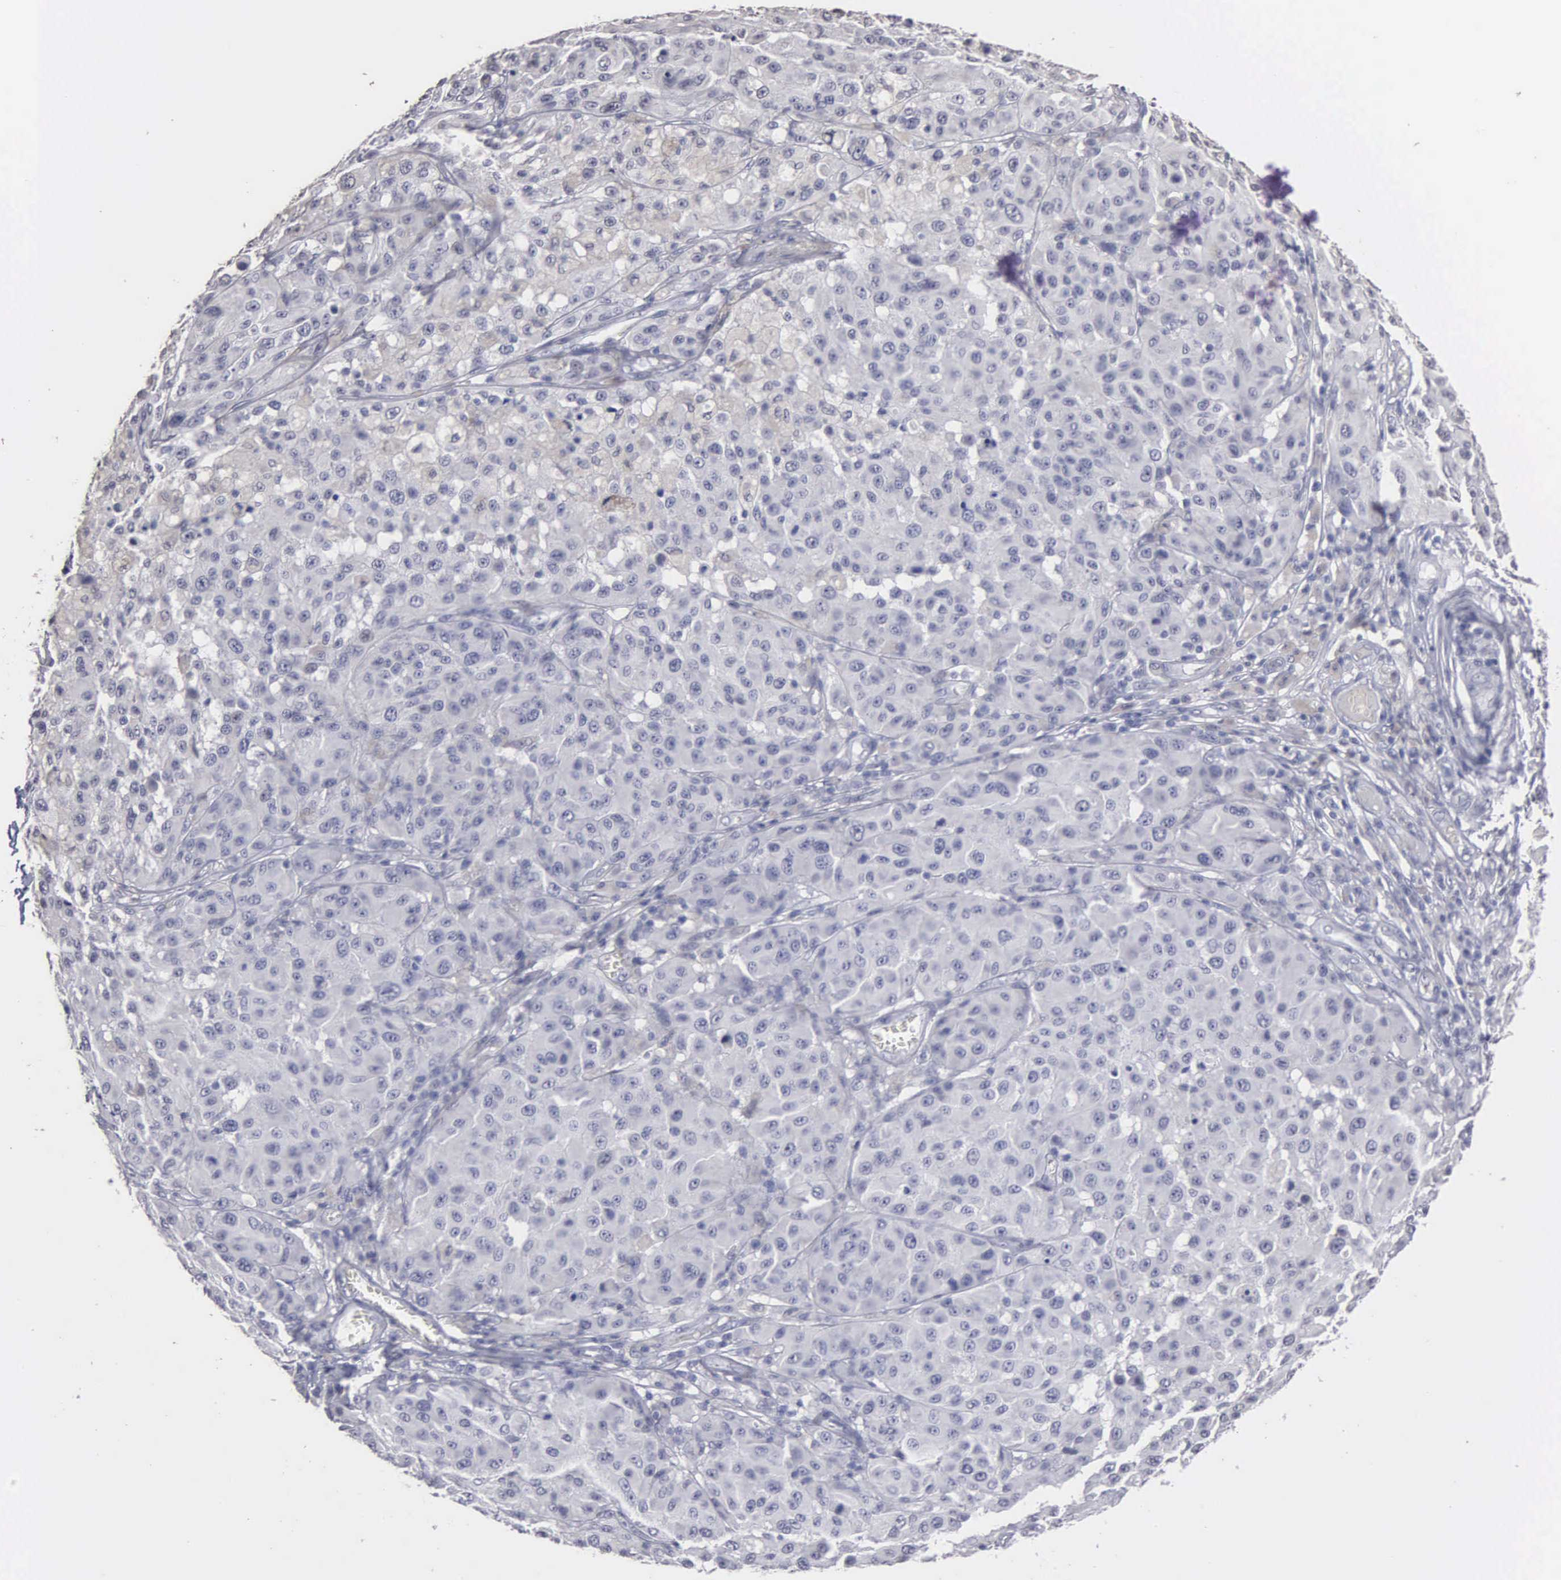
{"staining": {"intensity": "negative", "quantity": "none", "location": "none"}, "tissue": "melanoma", "cell_type": "Tumor cells", "image_type": "cancer", "snomed": [{"axis": "morphology", "description": "Malignant melanoma, NOS"}, {"axis": "topography", "description": "Skin"}], "caption": "Tumor cells are negative for brown protein staining in malignant melanoma.", "gene": "UPB1", "patient": {"sex": "female", "age": 77}}